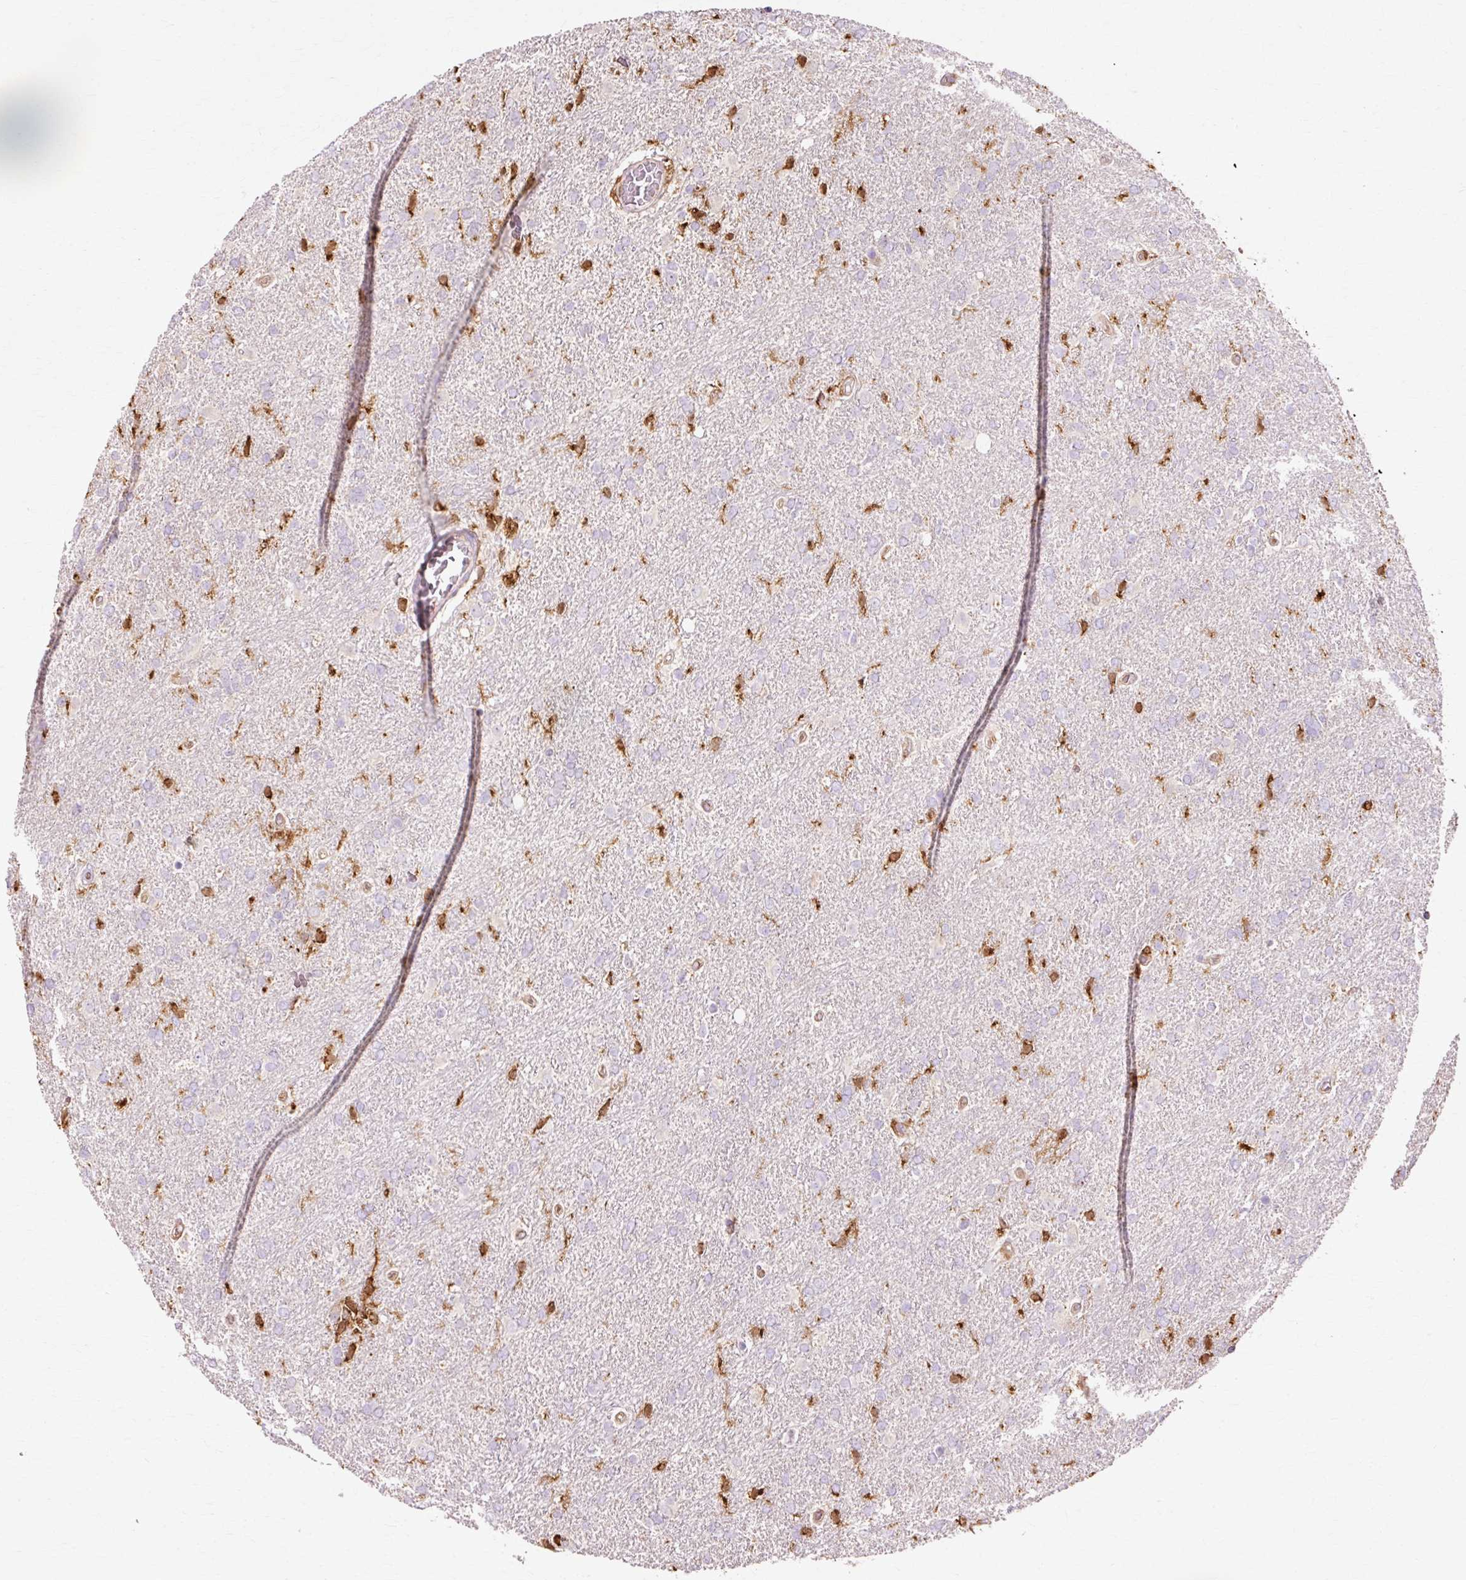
{"staining": {"intensity": "negative", "quantity": "none", "location": "none"}, "tissue": "glioma", "cell_type": "Tumor cells", "image_type": "cancer", "snomed": [{"axis": "morphology", "description": "Glioma, malignant, High grade"}, {"axis": "topography", "description": "Brain"}], "caption": "The photomicrograph displays no staining of tumor cells in glioma. Nuclei are stained in blue.", "gene": "GPX1", "patient": {"sex": "male", "age": 61}}